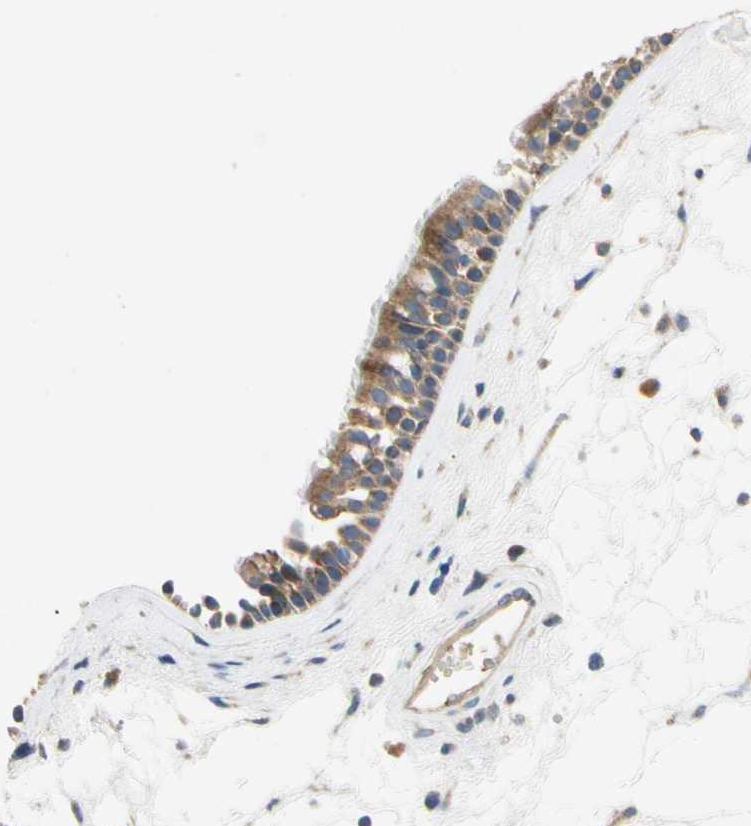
{"staining": {"intensity": "moderate", "quantity": "25%-75%", "location": "cytoplasmic/membranous"}, "tissue": "nasopharynx", "cell_type": "Respiratory epithelial cells", "image_type": "normal", "snomed": [{"axis": "morphology", "description": "Normal tissue, NOS"}, {"axis": "morphology", "description": "Inflammation, NOS"}, {"axis": "topography", "description": "Nasopharynx"}], "caption": "Respiratory epithelial cells reveal moderate cytoplasmic/membranous staining in about 25%-75% of cells in normal nasopharynx. (DAB (3,3'-diaminobenzidine) IHC with brightfield microscopy, high magnification).", "gene": "KLHDC8B", "patient": {"sex": "male", "age": 48}}